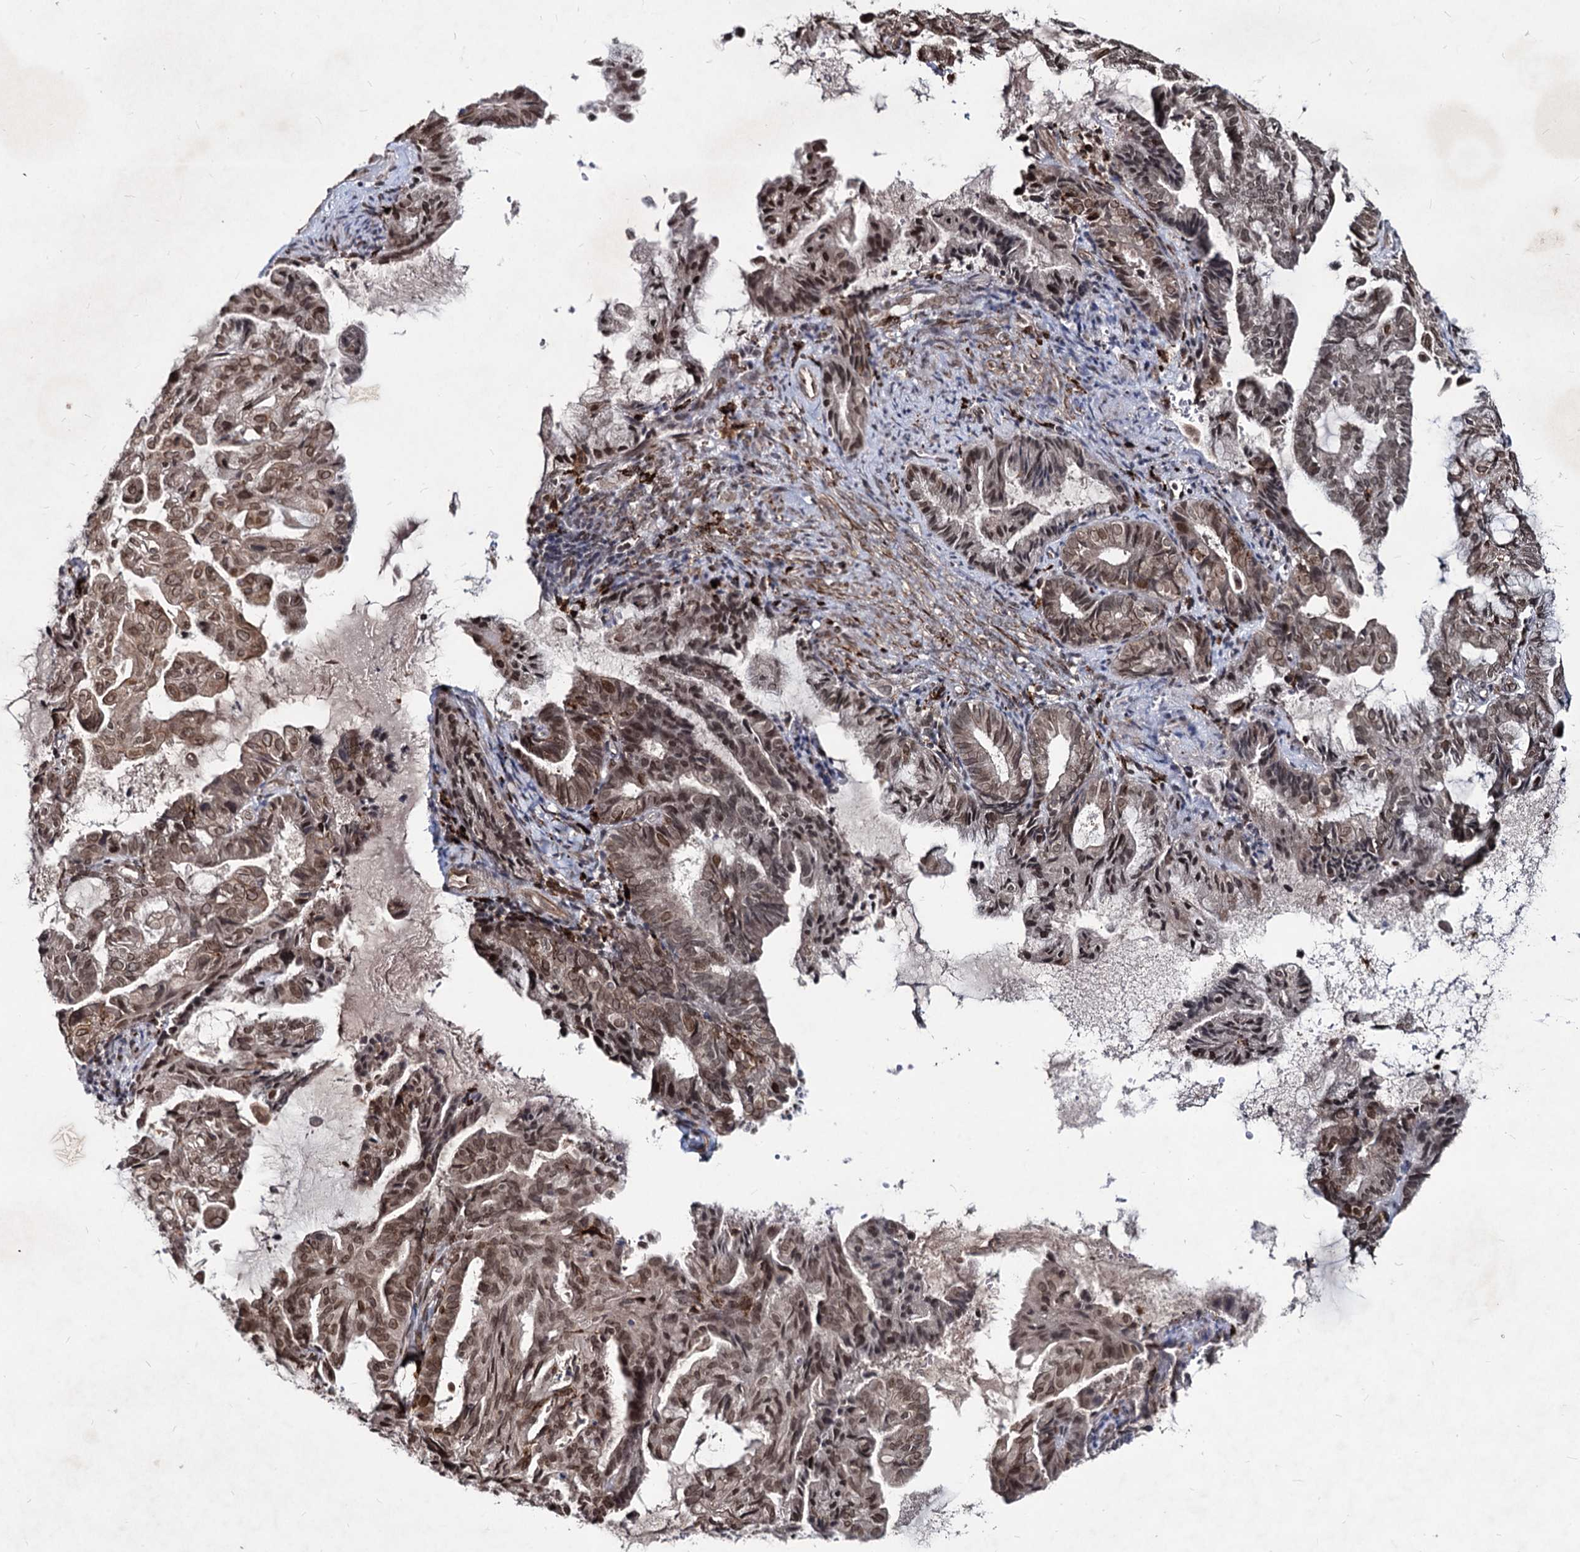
{"staining": {"intensity": "moderate", "quantity": ">75%", "location": "cytoplasmic/membranous,nuclear"}, "tissue": "endometrial cancer", "cell_type": "Tumor cells", "image_type": "cancer", "snomed": [{"axis": "morphology", "description": "Adenocarcinoma, NOS"}, {"axis": "topography", "description": "Endometrium"}], "caption": "Immunohistochemical staining of human endometrial adenocarcinoma exhibits moderate cytoplasmic/membranous and nuclear protein positivity in approximately >75% of tumor cells.", "gene": "RNF6", "patient": {"sex": "female", "age": 86}}